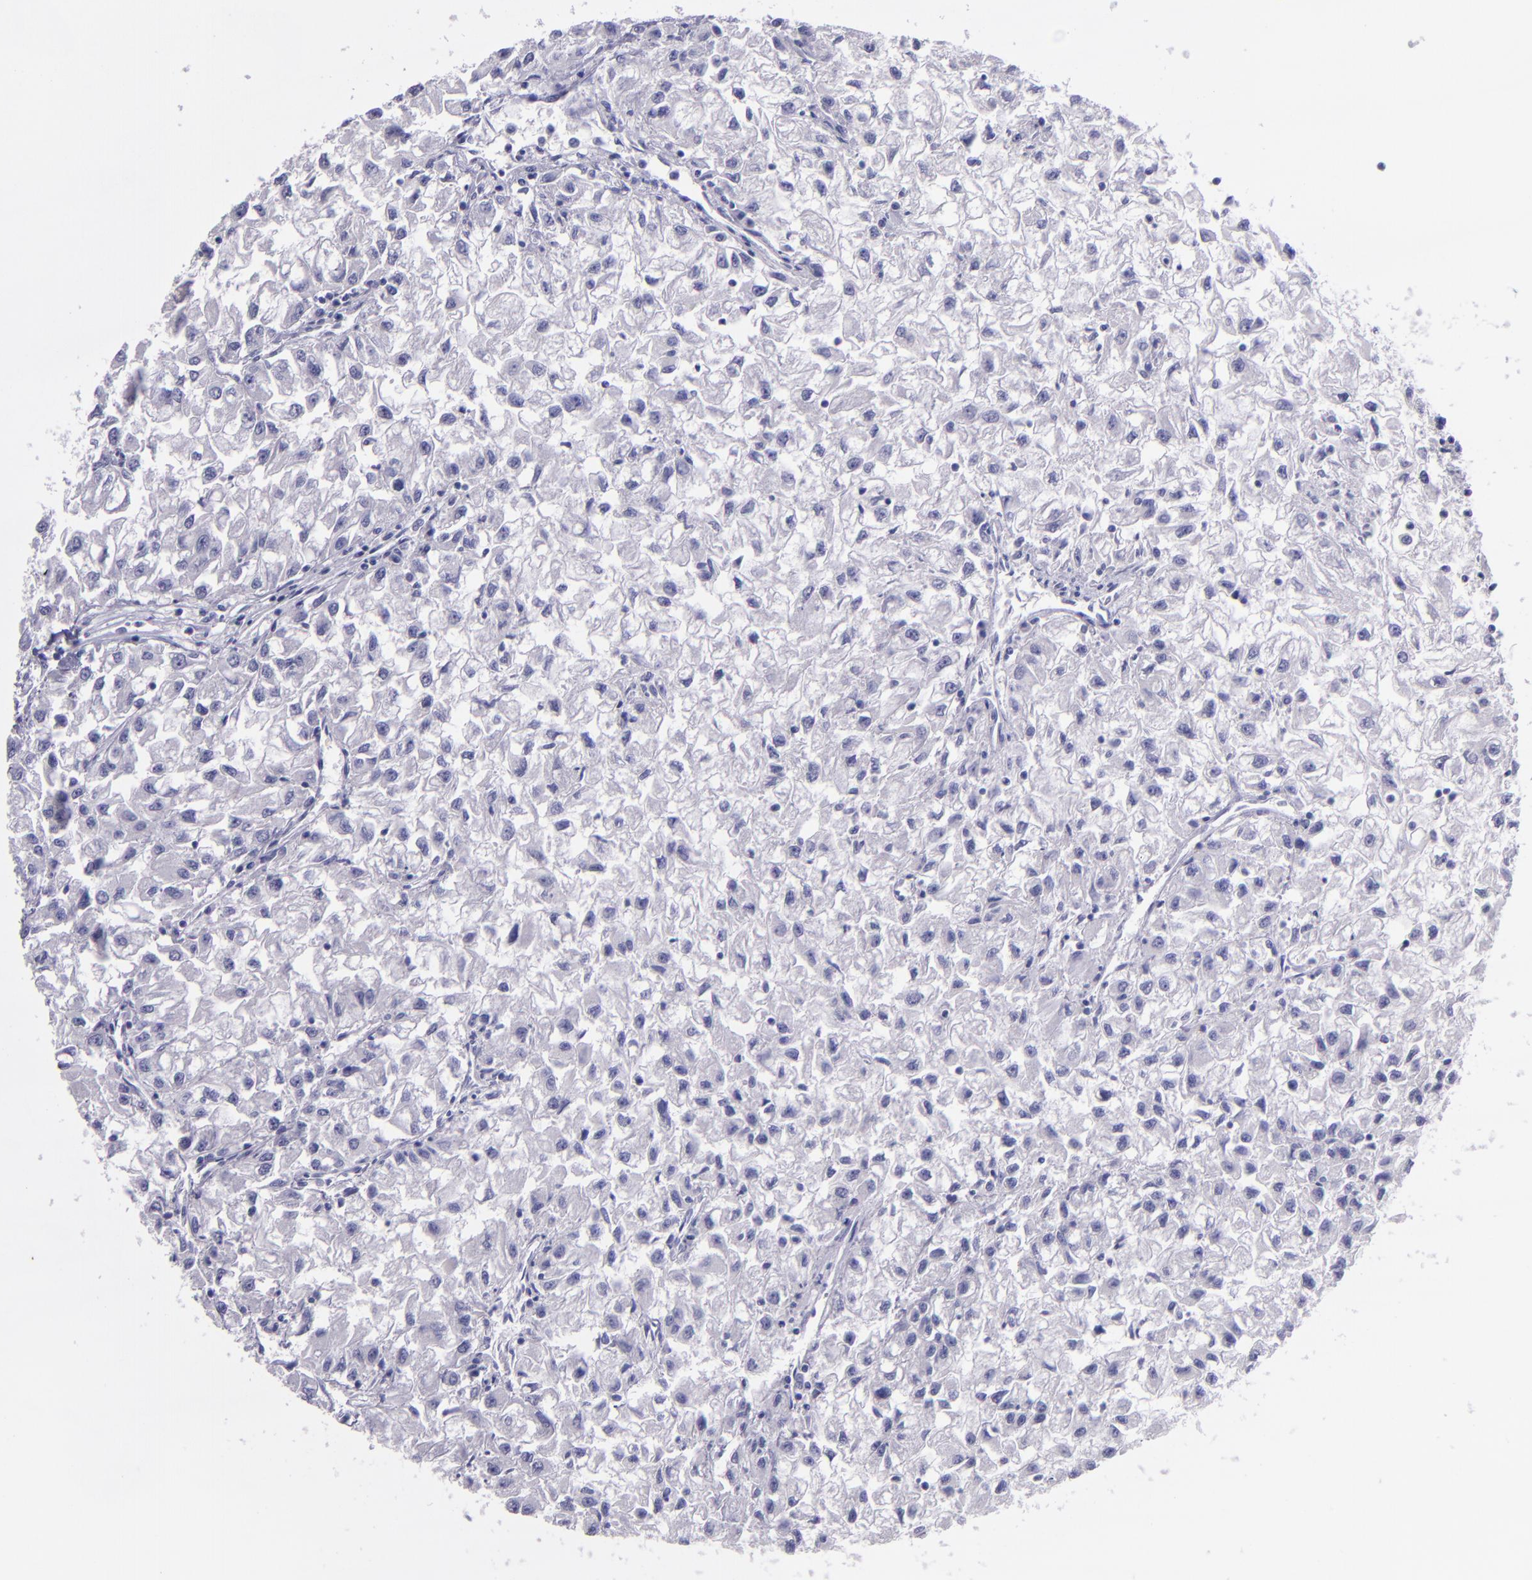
{"staining": {"intensity": "negative", "quantity": "none", "location": "none"}, "tissue": "renal cancer", "cell_type": "Tumor cells", "image_type": "cancer", "snomed": [{"axis": "morphology", "description": "Adenocarcinoma, NOS"}, {"axis": "topography", "description": "Kidney"}], "caption": "Renal adenocarcinoma was stained to show a protein in brown. There is no significant staining in tumor cells.", "gene": "TNNT3", "patient": {"sex": "male", "age": 59}}